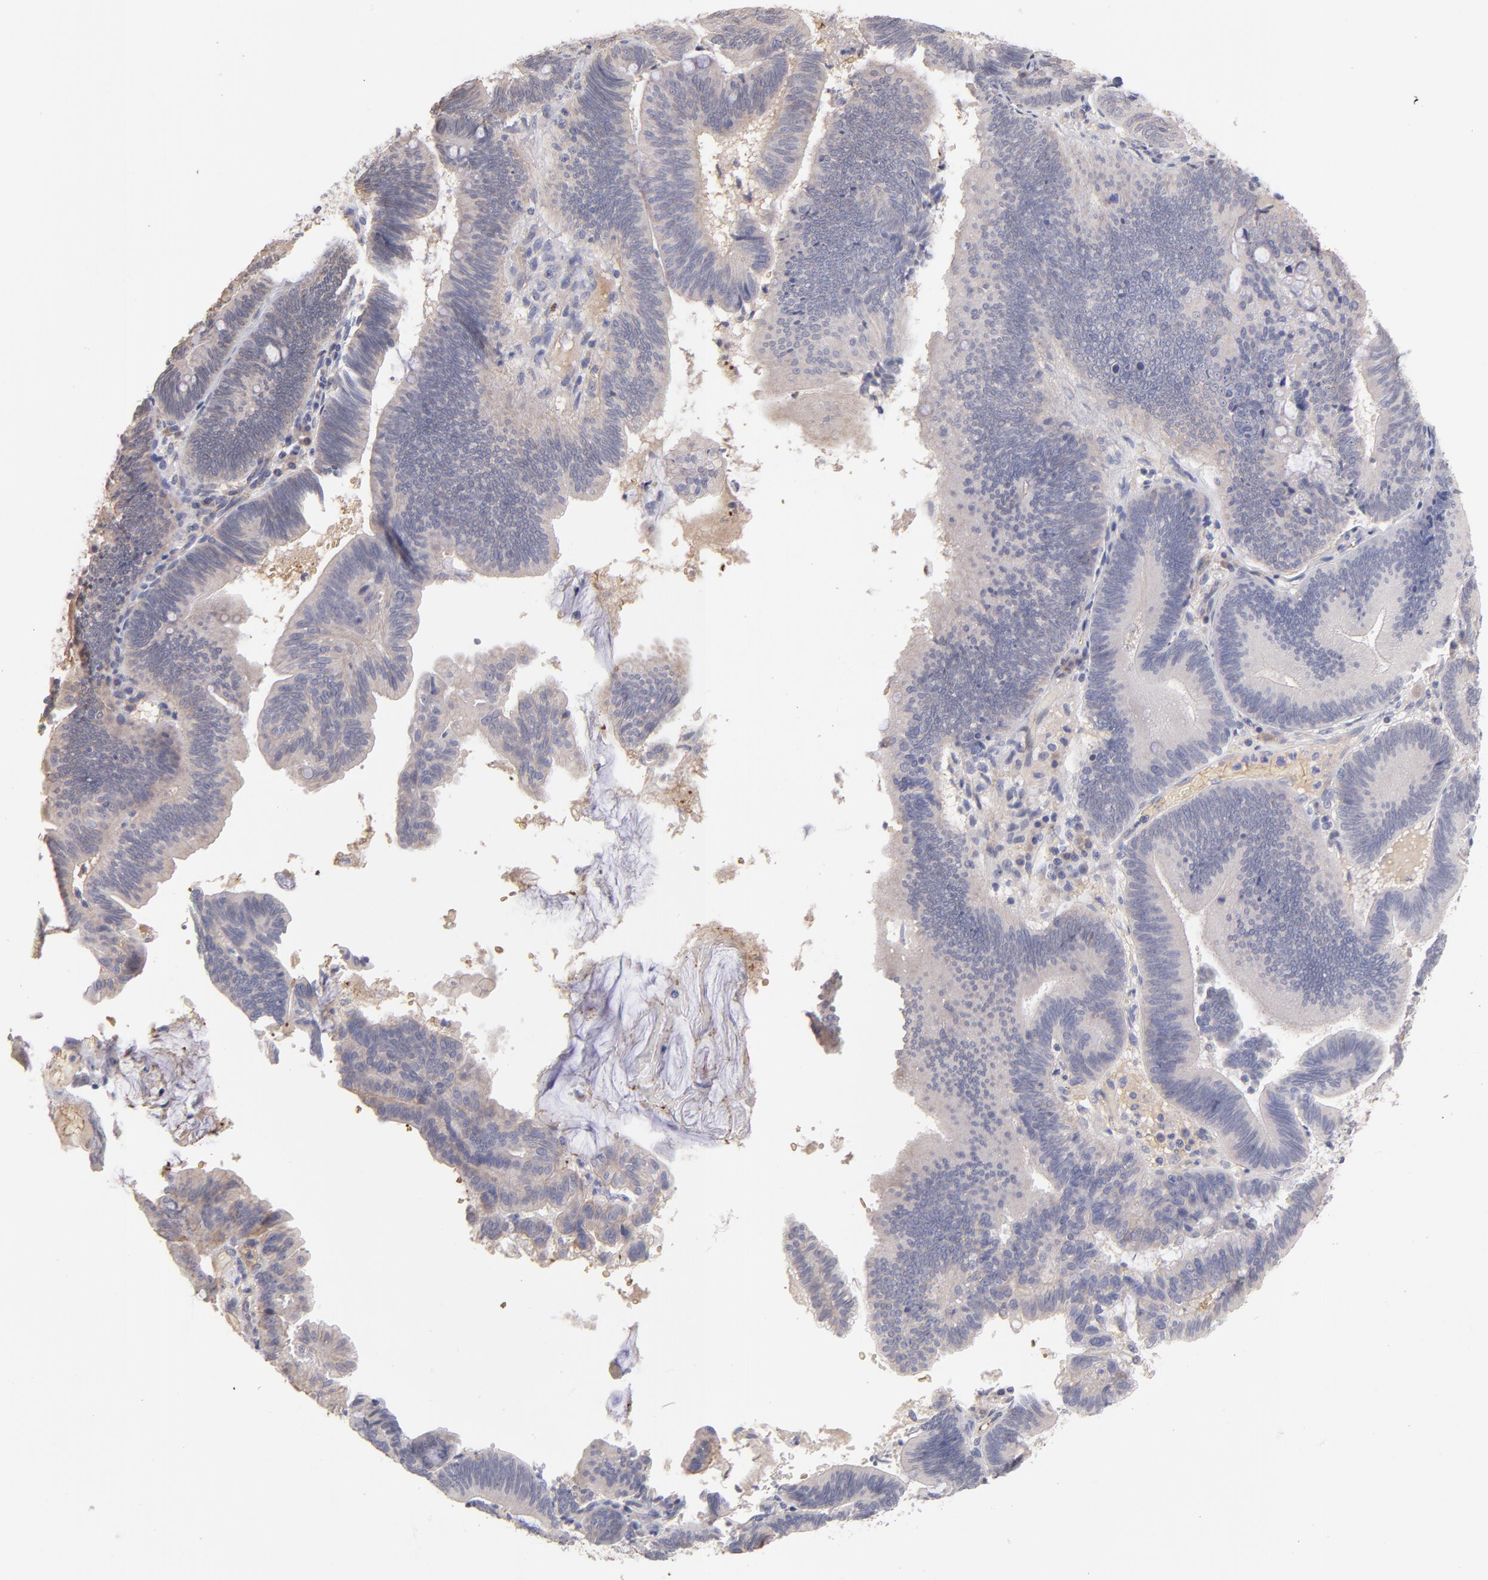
{"staining": {"intensity": "negative", "quantity": "none", "location": "none"}, "tissue": "pancreatic cancer", "cell_type": "Tumor cells", "image_type": "cancer", "snomed": [{"axis": "morphology", "description": "Adenocarcinoma, NOS"}, {"axis": "topography", "description": "Pancreas"}], "caption": "This image is of pancreatic cancer stained with IHC to label a protein in brown with the nuclei are counter-stained blue. There is no staining in tumor cells.", "gene": "F13B", "patient": {"sex": "male", "age": 82}}